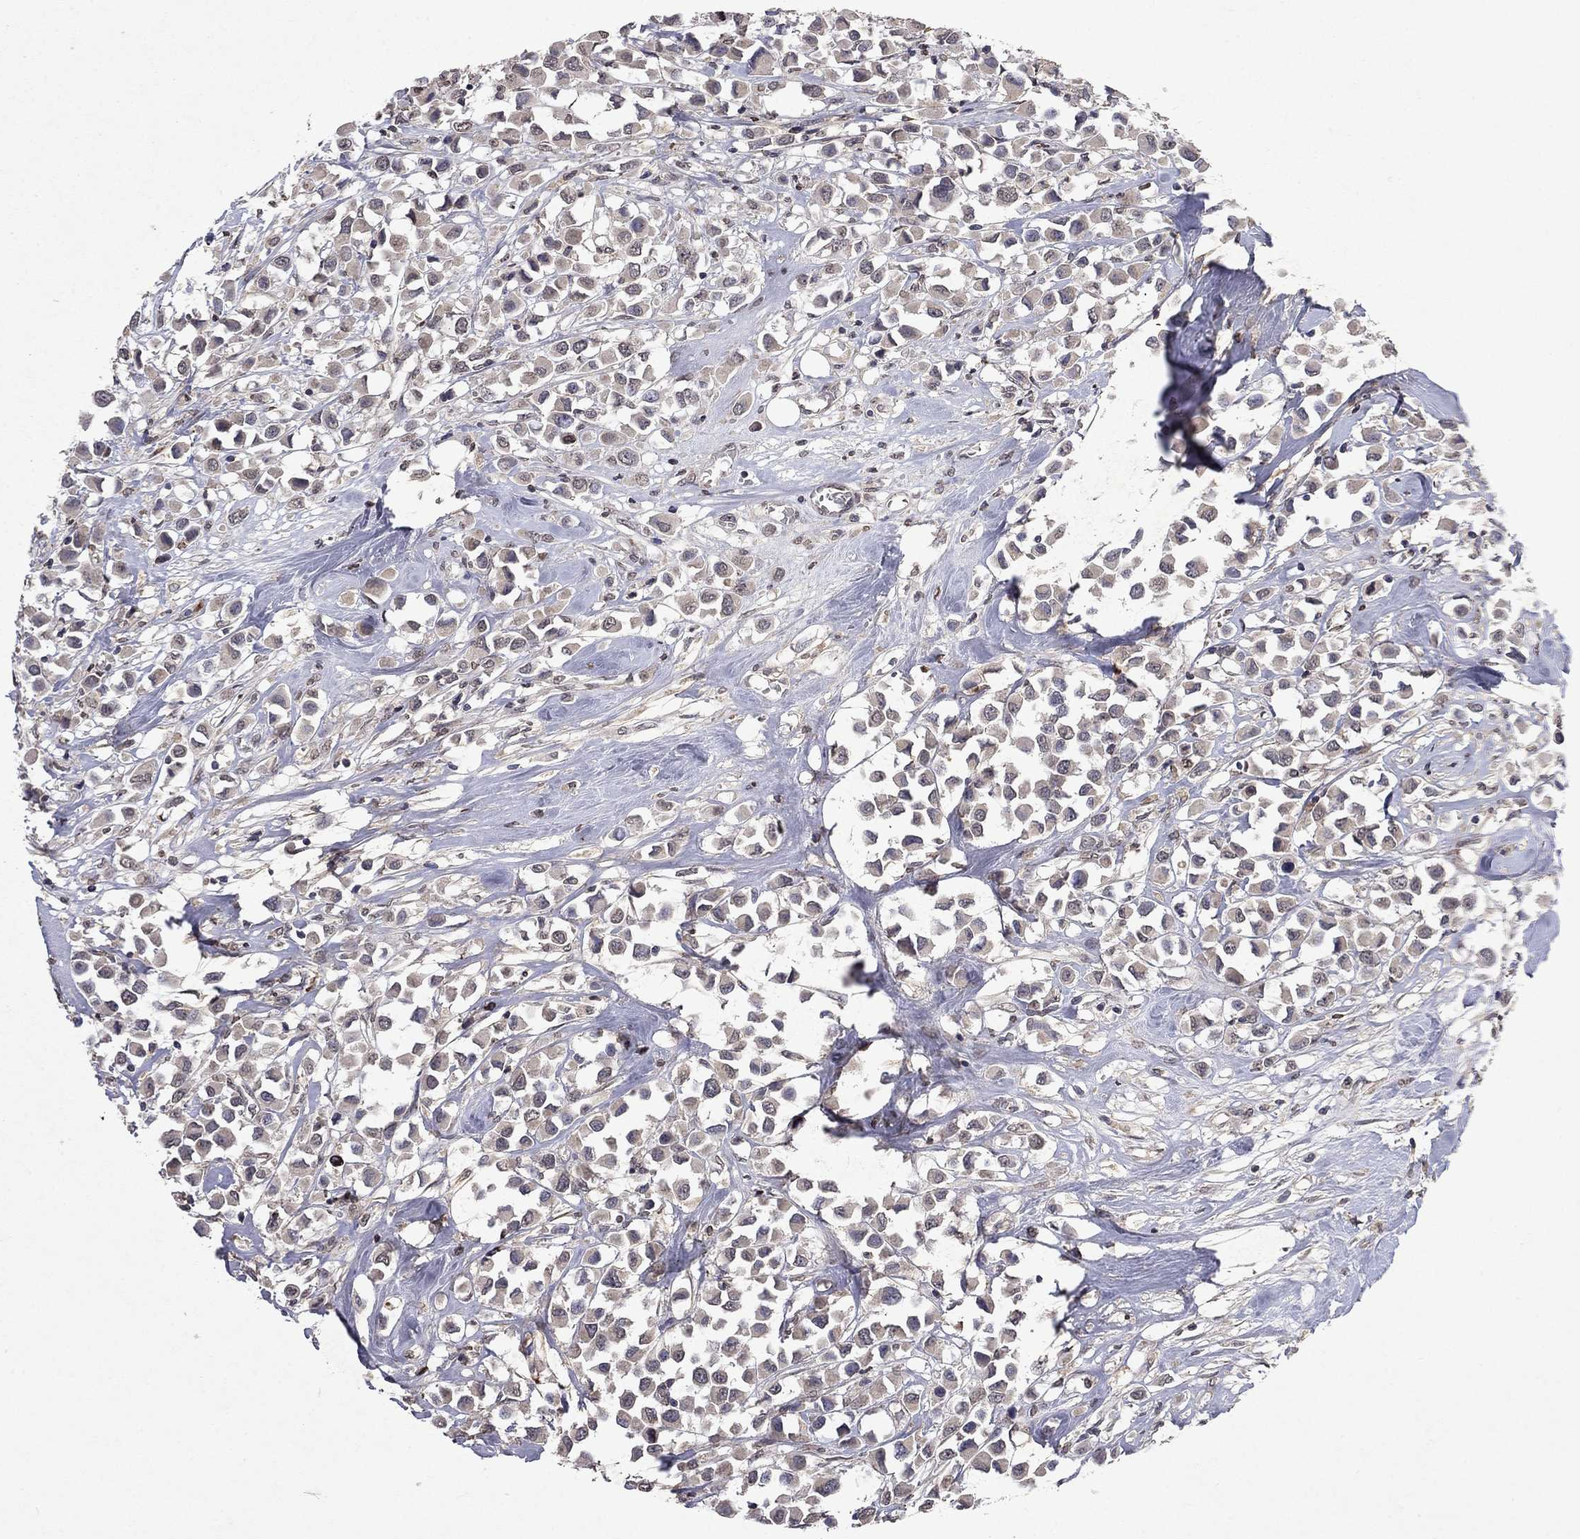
{"staining": {"intensity": "negative", "quantity": "none", "location": "none"}, "tissue": "breast cancer", "cell_type": "Tumor cells", "image_type": "cancer", "snomed": [{"axis": "morphology", "description": "Duct carcinoma"}, {"axis": "topography", "description": "Breast"}], "caption": "Tumor cells show no significant expression in invasive ductal carcinoma (breast). (DAB immunohistochemistry with hematoxylin counter stain).", "gene": "TTC38", "patient": {"sex": "female", "age": 61}}